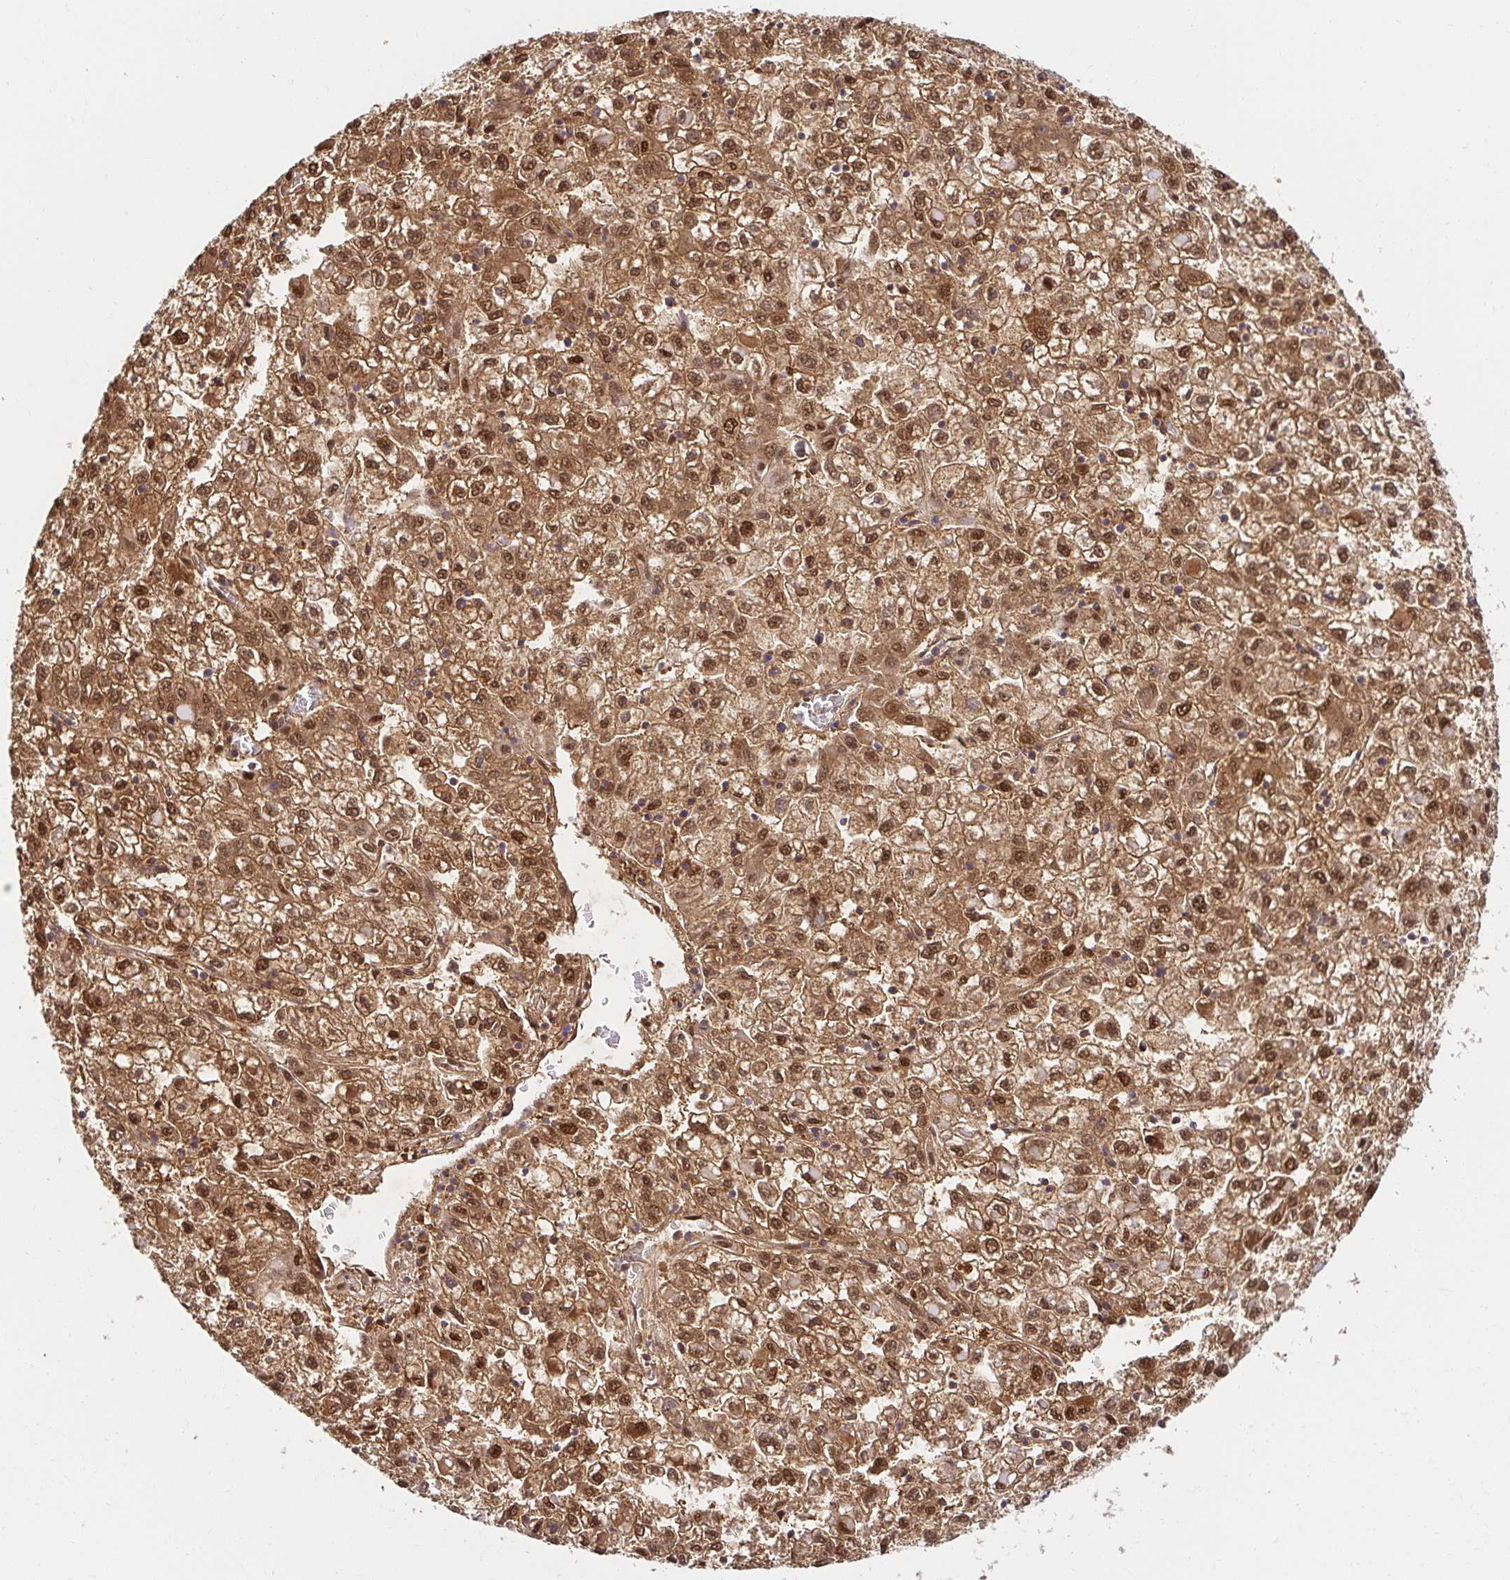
{"staining": {"intensity": "moderate", "quantity": ">75%", "location": "cytoplasmic/membranous,nuclear"}, "tissue": "liver cancer", "cell_type": "Tumor cells", "image_type": "cancer", "snomed": [{"axis": "morphology", "description": "Carcinoma, Hepatocellular, NOS"}, {"axis": "topography", "description": "Liver"}], "caption": "Immunohistochemical staining of human liver cancer (hepatocellular carcinoma) reveals medium levels of moderate cytoplasmic/membranous and nuclear protein expression in approximately >75% of tumor cells.", "gene": "PSMA4", "patient": {"sex": "male", "age": 40}}